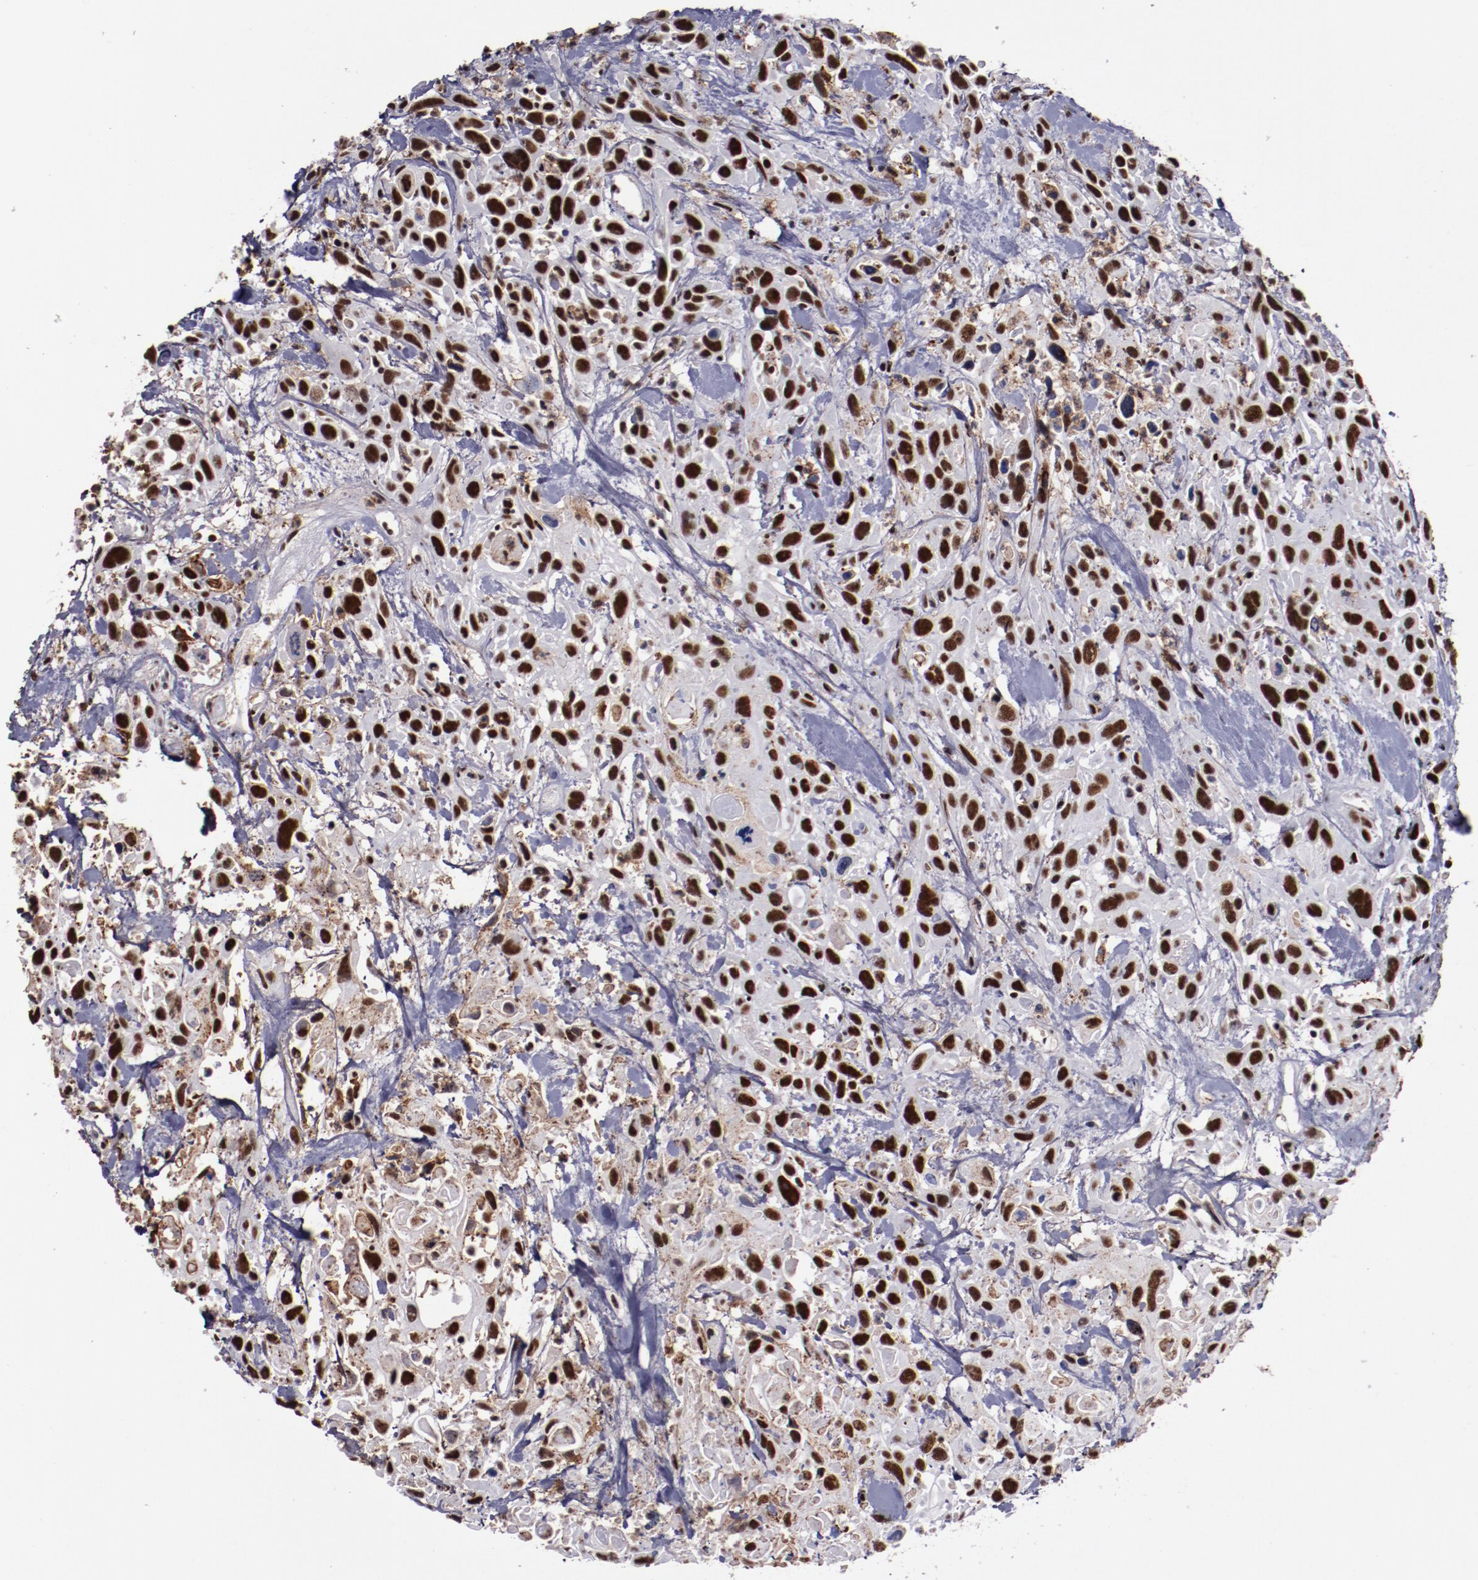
{"staining": {"intensity": "strong", "quantity": ">75%", "location": "nuclear"}, "tissue": "urothelial cancer", "cell_type": "Tumor cells", "image_type": "cancer", "snomed": [{"axis": "morphology", "description": "Urothelial carcinoma, High grade"}, {"axis": "topography", "description": "Urinary bladder"}], "caption": "High-grade urothelial carcinoma stained with a brown dye reveals strong nuclear positive positivity in about >75% of tumor cells.", "gene": "PPP4R3A", "patient": {"sex": "female", "age": 84}}